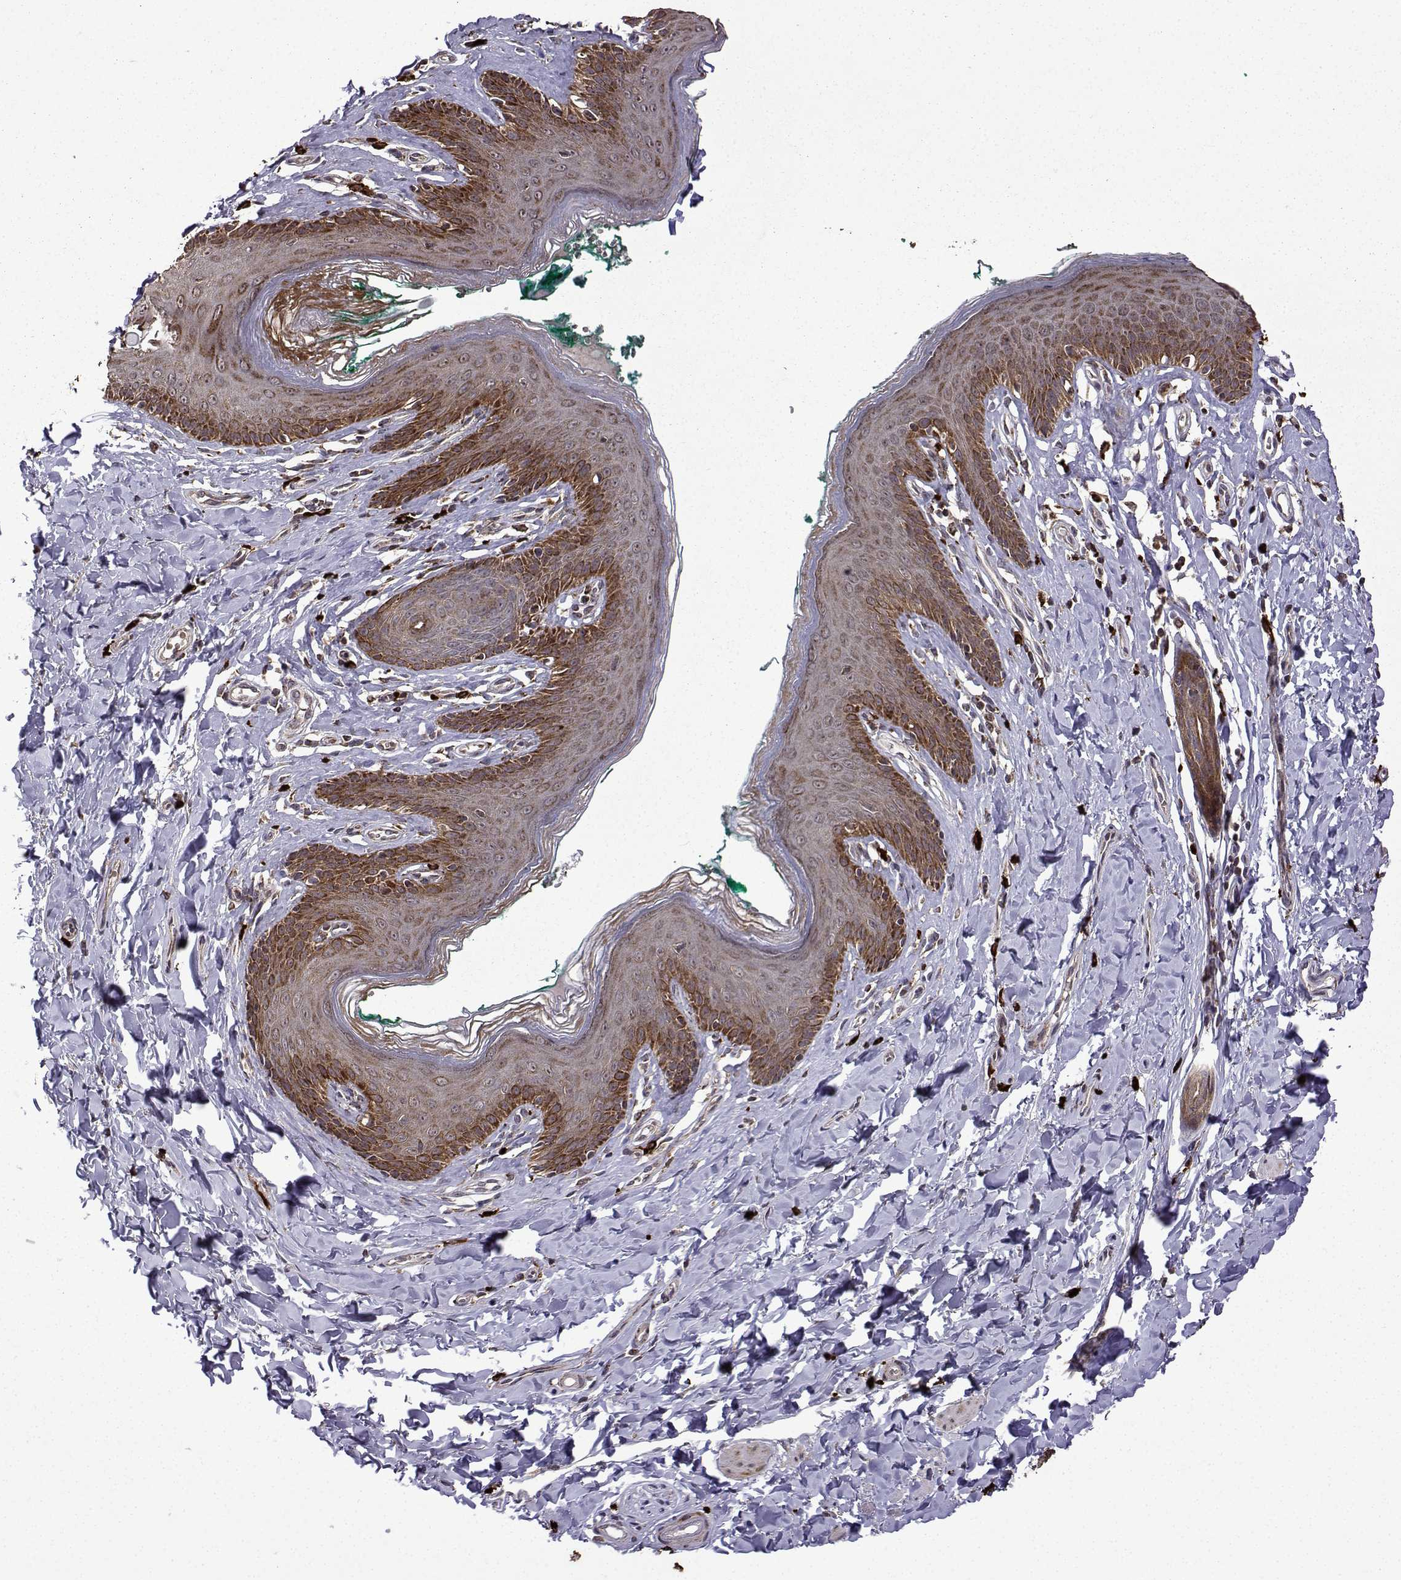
{"staining": {"intensity": "moderate", "quantity": "25%-75%", "location": "cytoplasmic/membranous"}, "tissue": "skin", "cell_type": "Epidermal cells", "image_type": "normal", "snomed": [{"axis": "morphology", "description": "Normal tissue, NOS"}, {"axis": "topography", "description": "Vulva"}], "caption": "The immunohistochemical stain labels moderate cytoplasmic/membranous staining in epidermal cells of unremarkable skin. (DAB IHC, brown staining for protein, blue staining for nuclei).", "gene": "TAB2", "patient": {"sex": "female", "age": 66}}